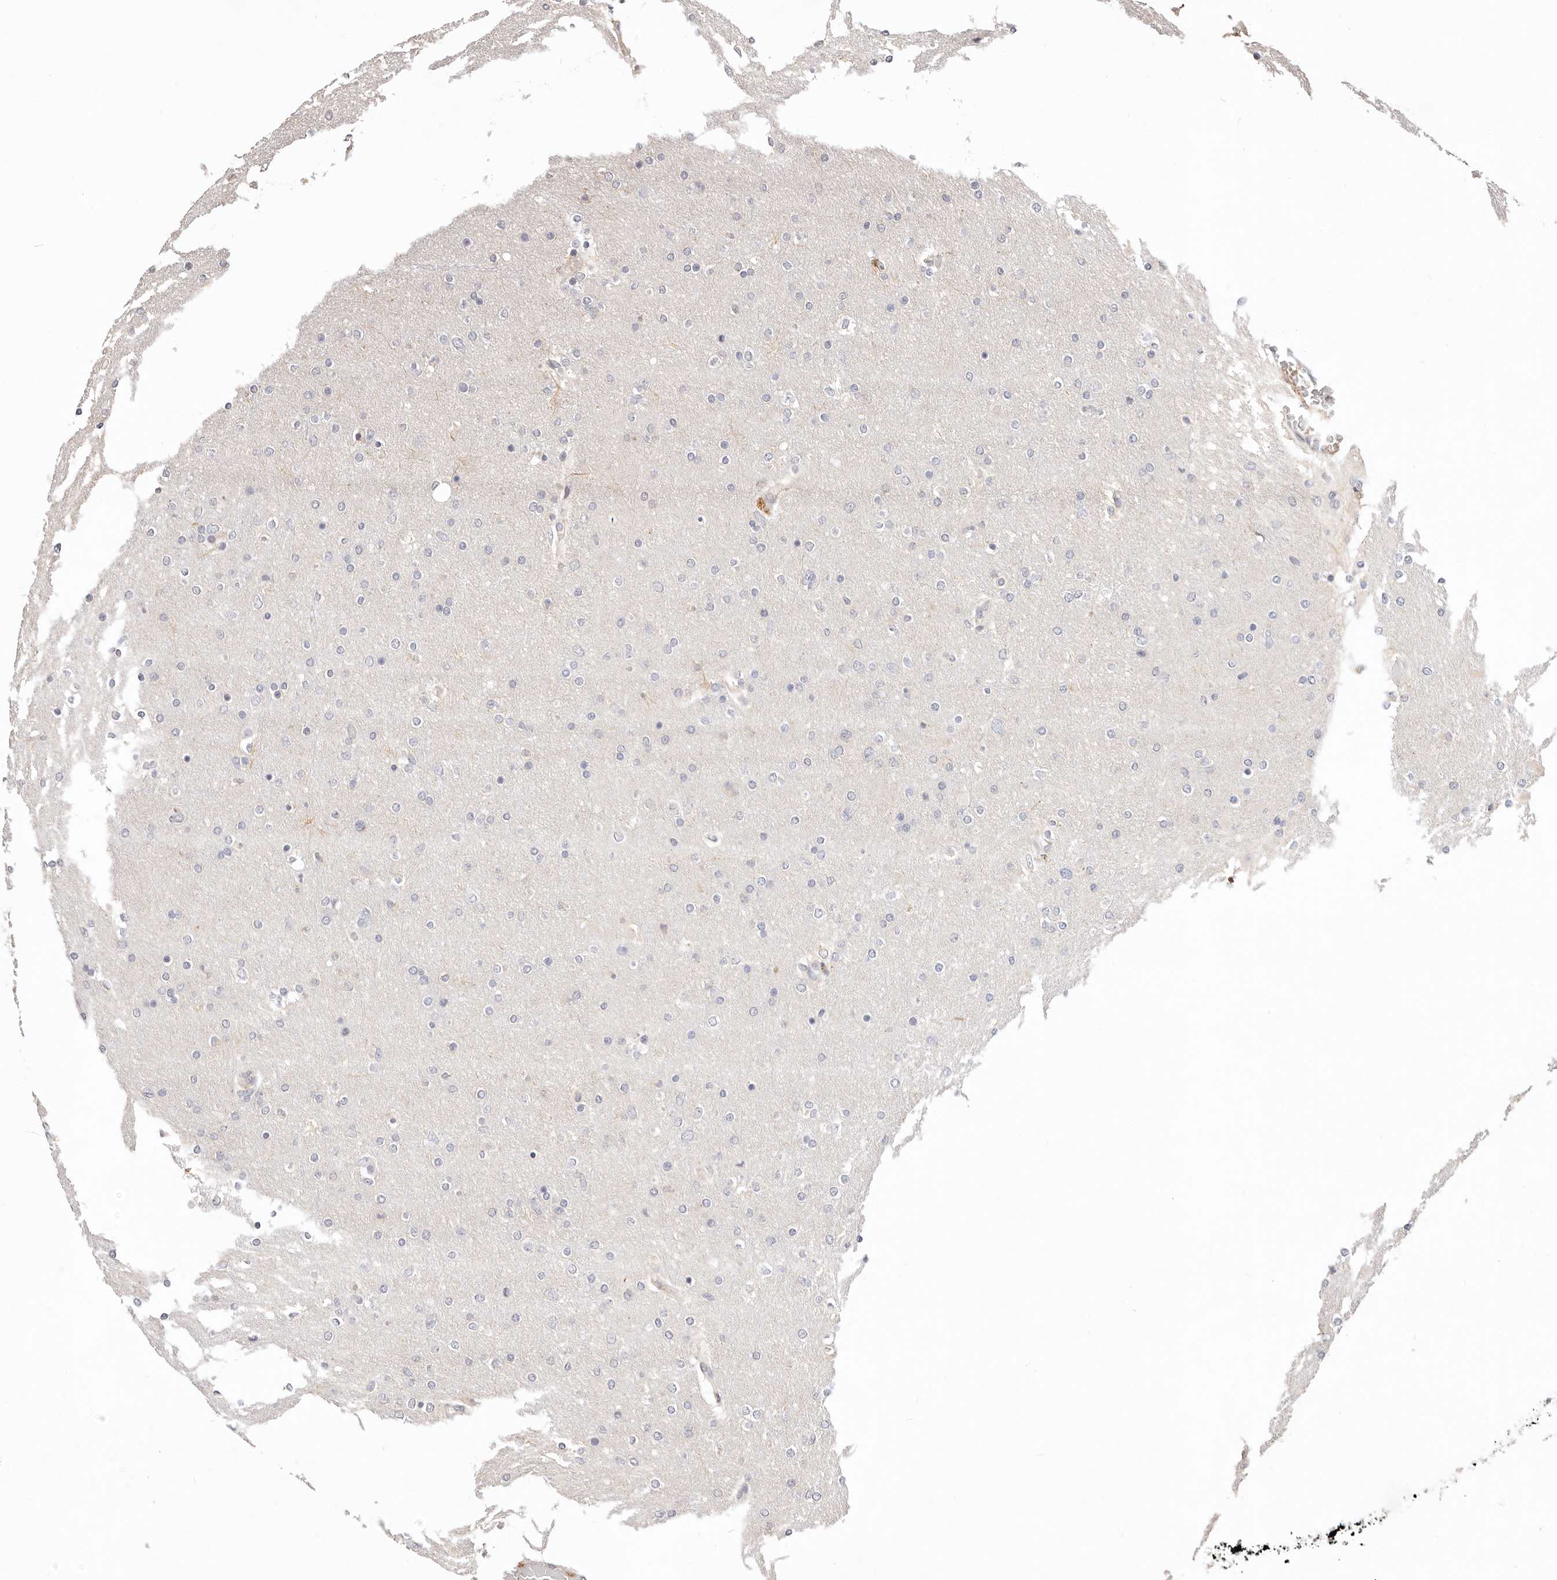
{"staining": {"intensity": "negative", "quantity": "none", "location": "none"}, "tissue": "glioma", "cell_type": "Tumor cells", "image_type": "cancer", "snomed": [{"axis": "morphology", "description": "Glioma, malignant, High grade"}, {"axis": "topography", "description": "Cerebral cortex"}], "caption": "The immunohistochemistry photomicrograph has no significant staining in tumor cells of malignant glioma (high-grade) tissue.", "gene": "ZRANB1", "patient": {"sex": "female", "age": 36}}